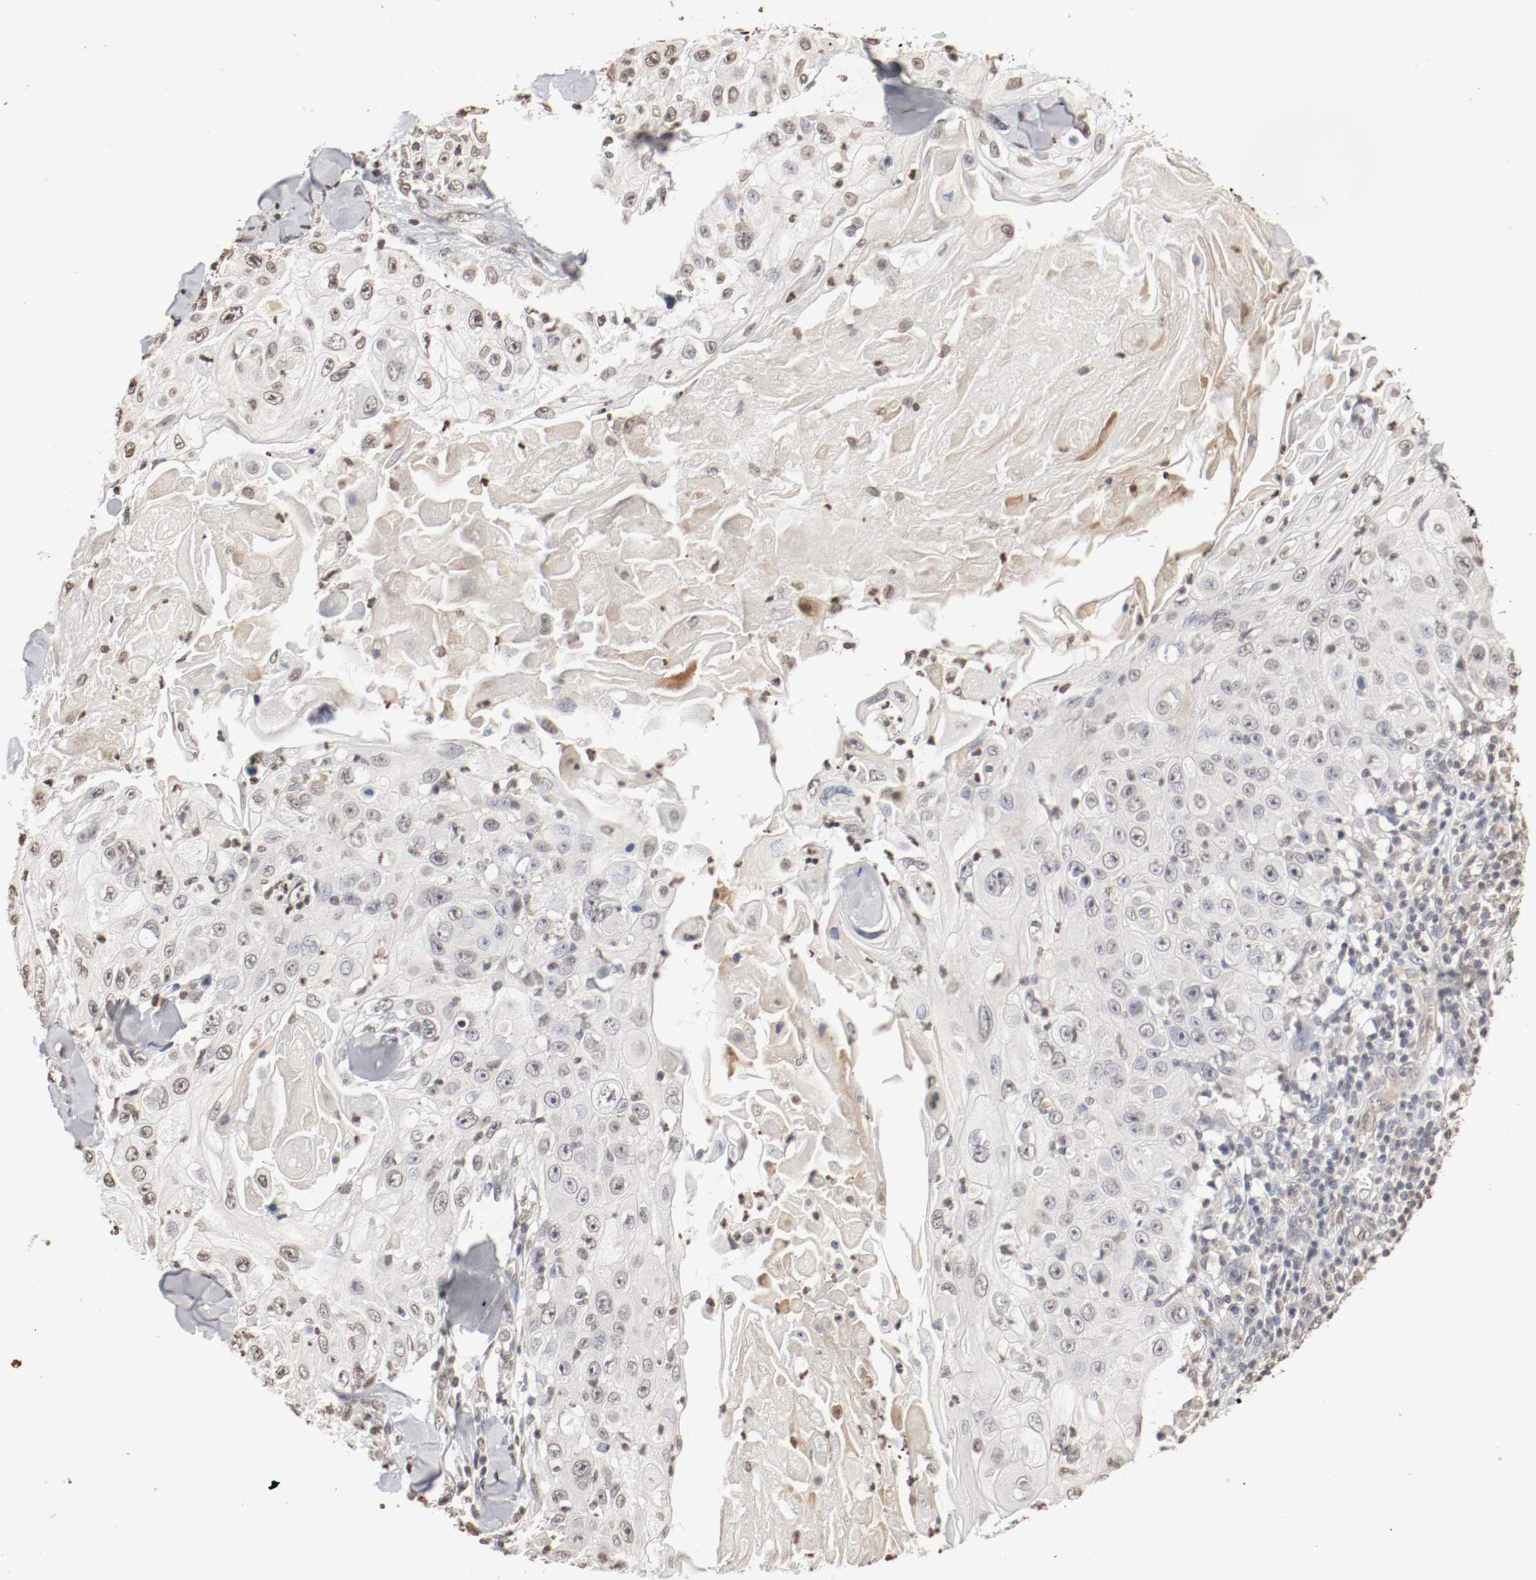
{"staining": {"intensity": "weak", "quantity": "<25%", "location": "nuclear"}, "tissue": "skin cancer", "cell_type": "Tumor cells", "image_type": "cancer", "snomed": [{"axis": "morphology", "description": "Squamous cell carcinoma, NOS"}, {"axis": "topography", "description": "Skin"}], "caption": "DAB (3,3'-diaminobenzidine) immunohistochemical staining of skin cancer exhibits no significant expression in tumor cells. (Immunohistochemistry (ihc), brightfield microscopy, high magnification).", "gene": "WASL", "patient": {"sex": "male", "age": 86}}